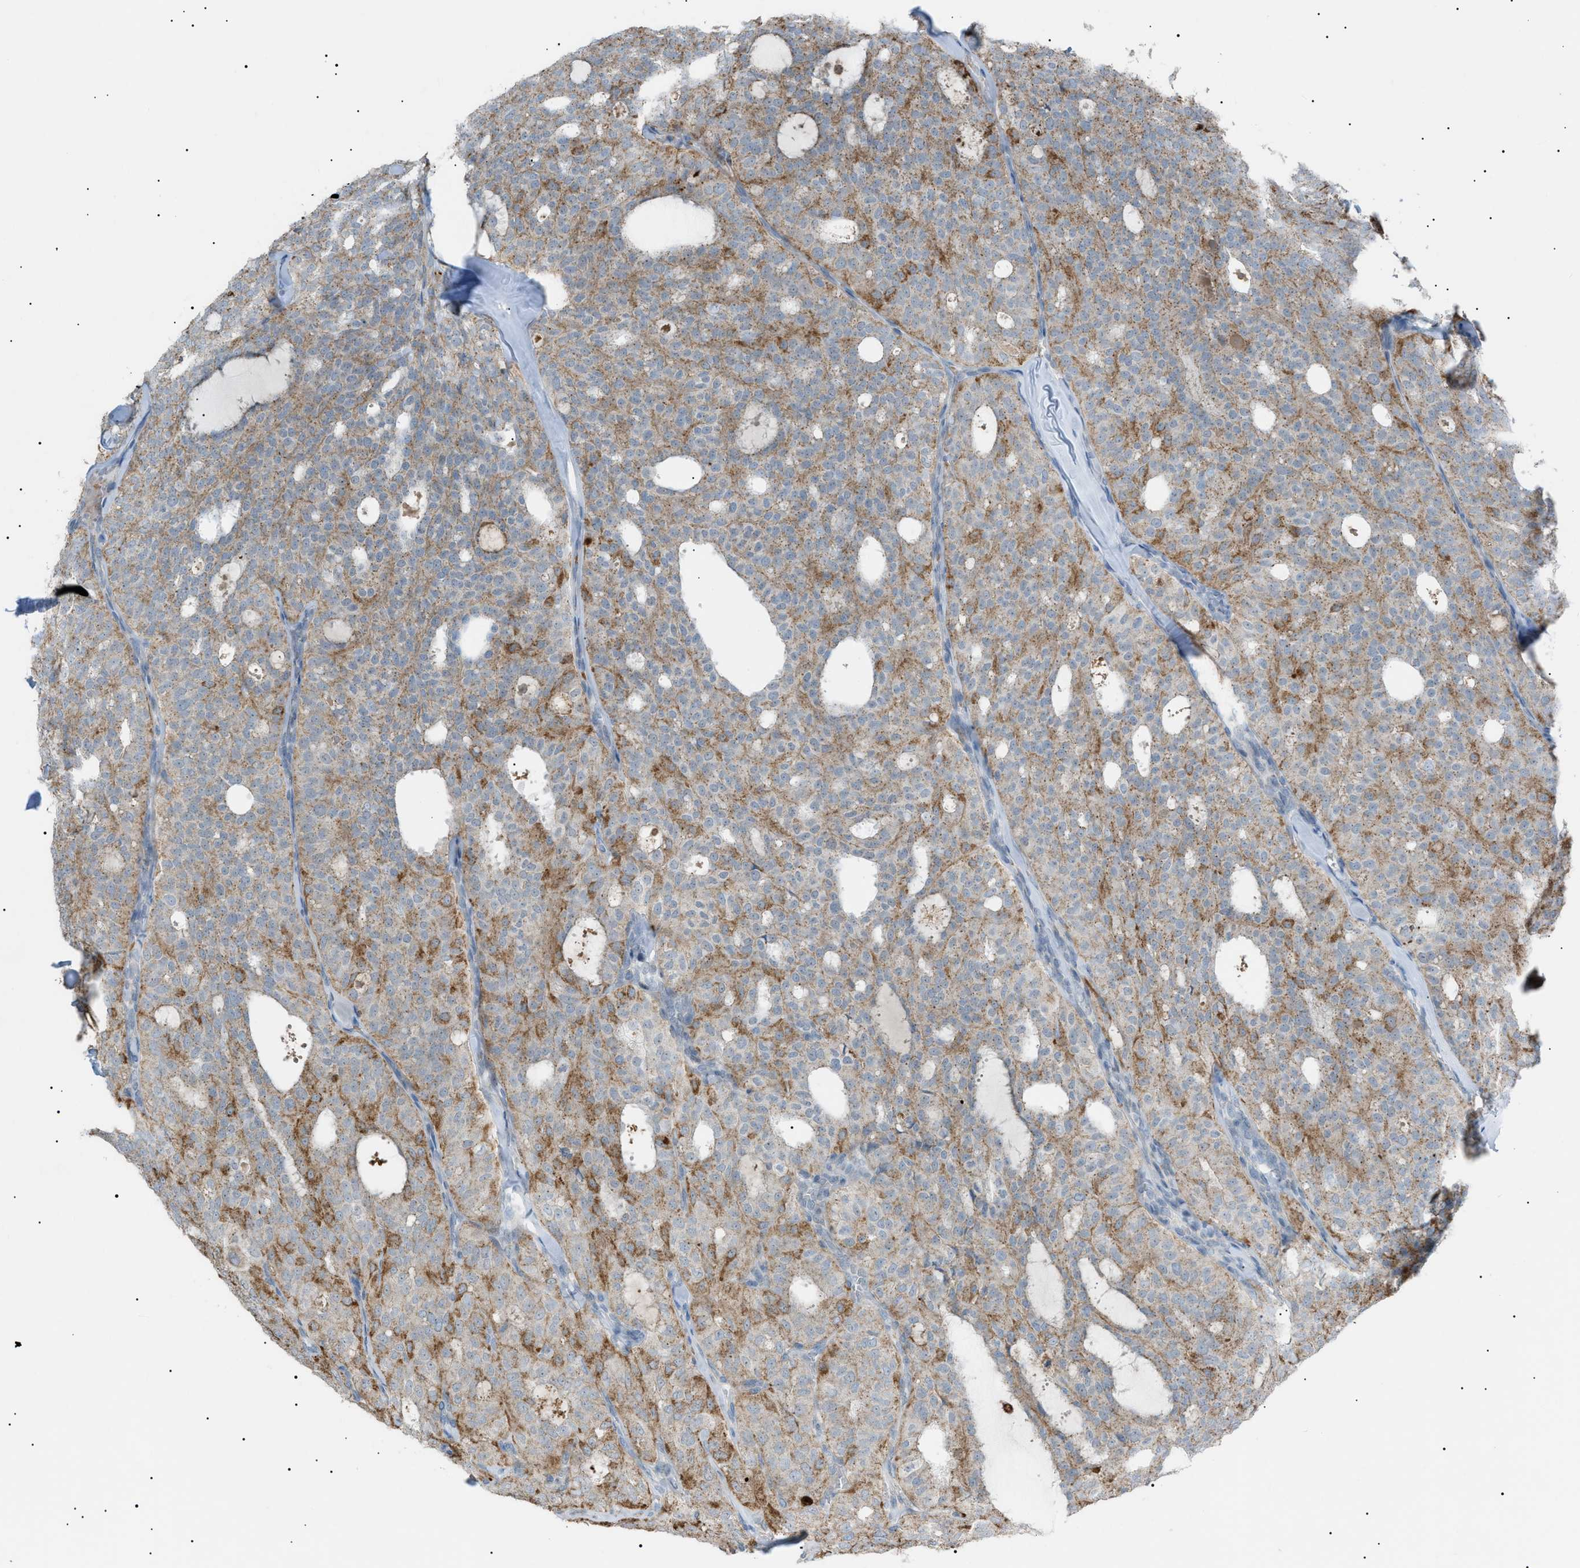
{"staining": {"intensity": "moderate", "quantity": "25%-75%", "location": "cytoplasmic/membranous"}, "tissue": "thyroid cancer", "cell_type": "Tumor cells", "image_type": "cancer", "snomed": [{"axis": "morphology", "description": "Follicular adenoma carcinoma, NOS"}, {"axis": "topography", "description": "Thyroid gland"}], "caption": "Thyroid cancer (follicular adenoma carcinoma) tissue exhibits moderate cytoplasmic/membranous expression in approximately 25%-75% of tumor cells, visualized by immunohistochemistry.", "gene": "ZNF516", "patient": {"sex": "male", "age": 75}}